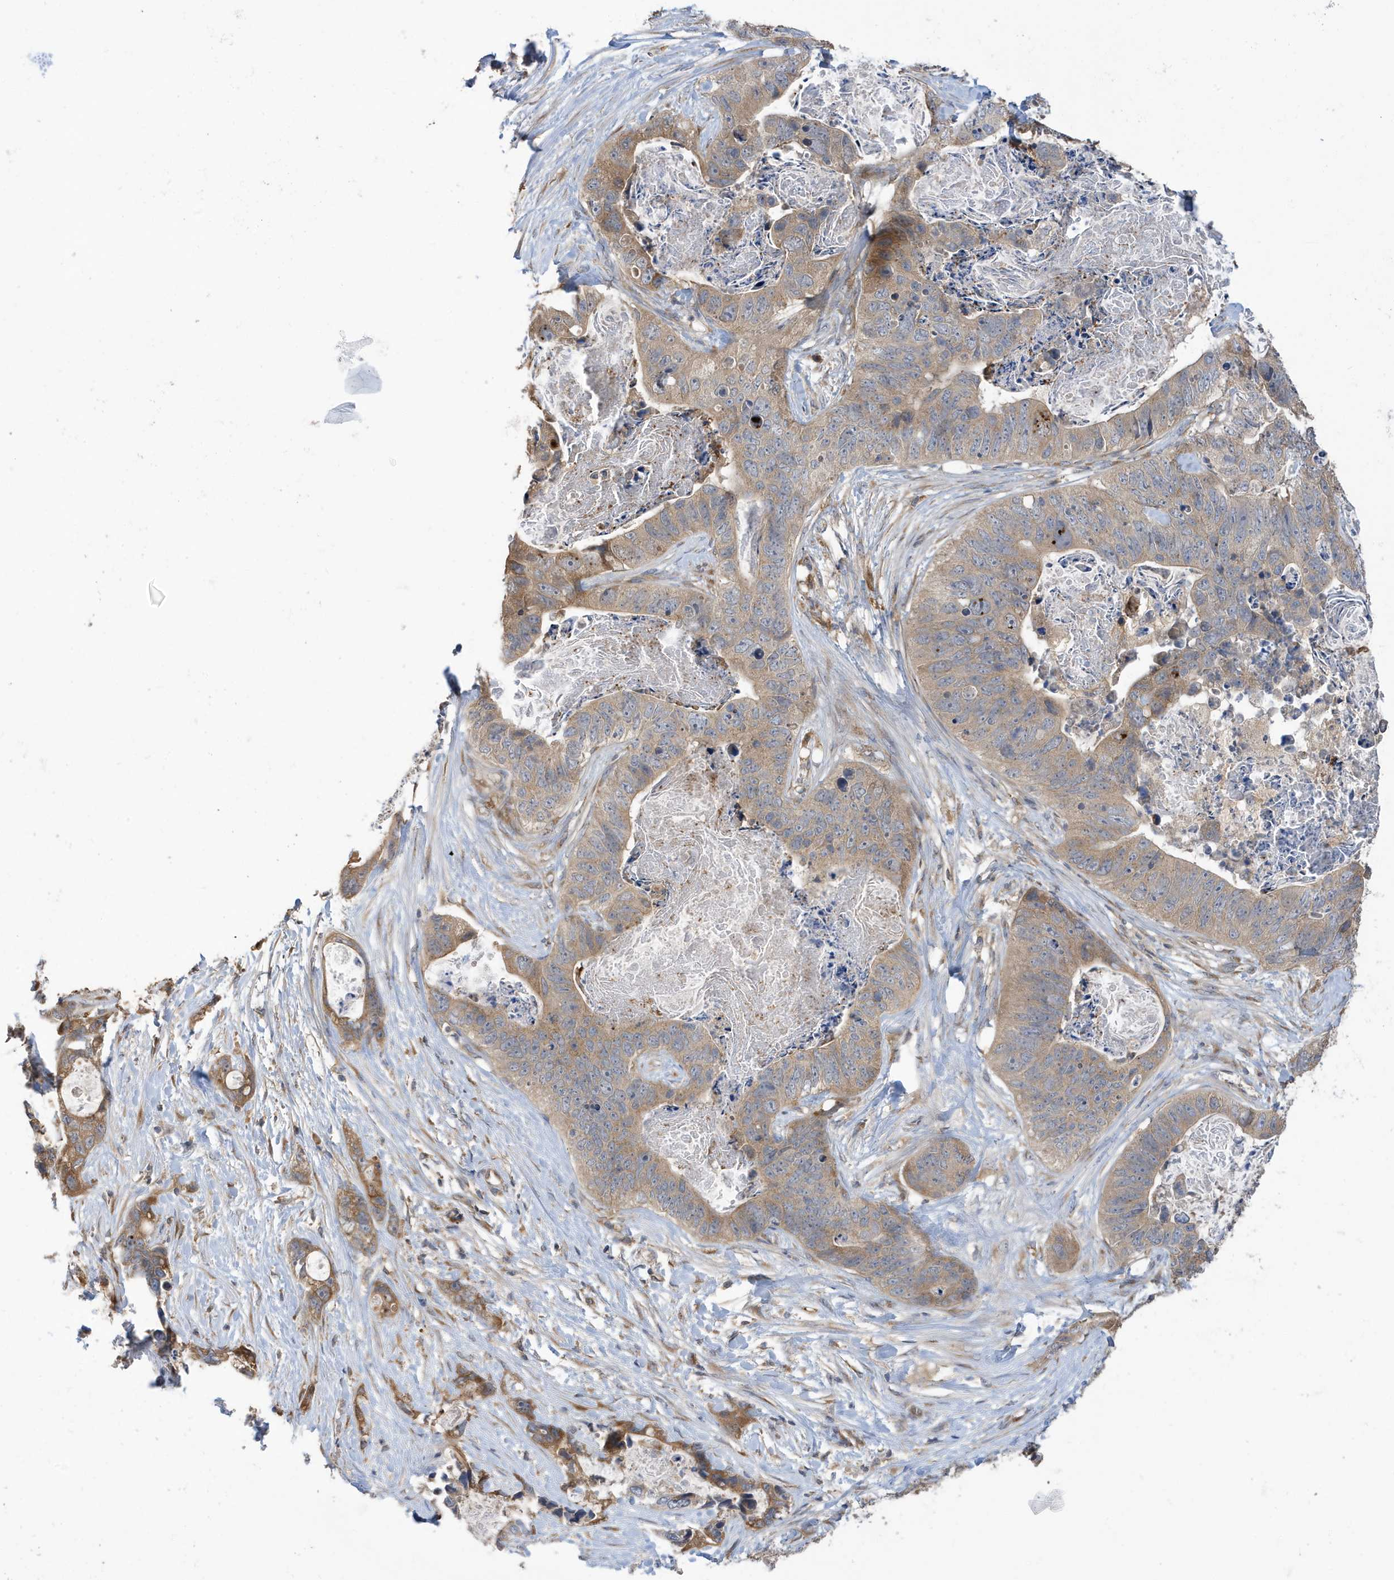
{"staining": {"intensity": "weak", "quantity": "25%-75%", "location": "cytoplasmic/membranous"}, "tissue": "stomach cancer", "cell_type": "Tumor cells", "image_type": "cancer", "snomed": [{"axis": "morphology", "description": "Adenocarcinoma, NOS"}, {"axis": "topography", "description": "Stomach"}], "caption": "The micrograph reveals a brown stain indicating the presence of a protein in the cytoplasmic/membranous of tumor cells in adenocarcinoma (stomach). (IHC, brightfield microscopy, high magnification).", "gene": "LAPTM4A", "patient": {"sex": "female", "age": 89}}